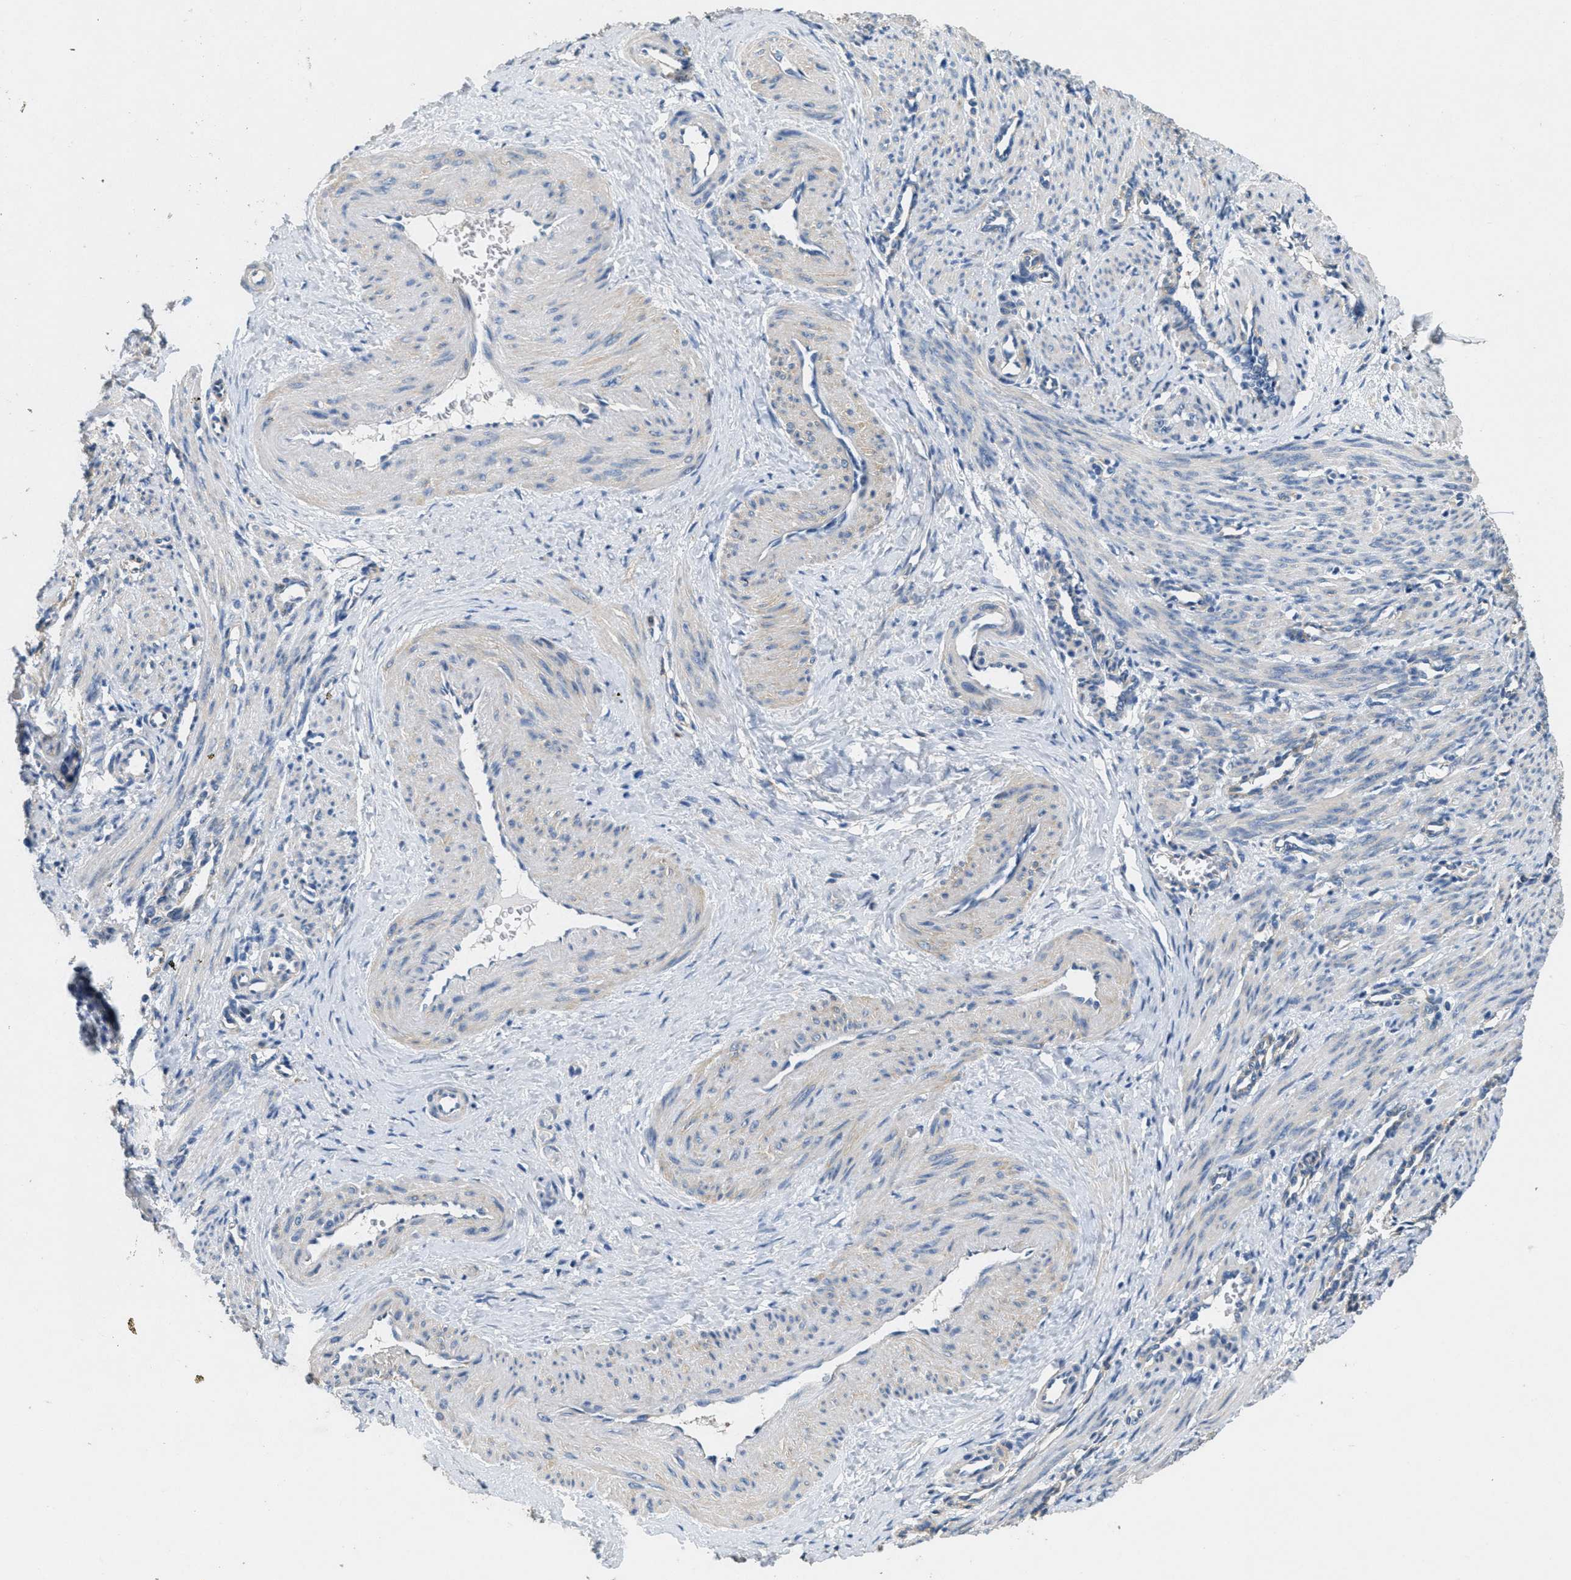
{"staining": {"intensity": "moderate", "quantity": "25%-75%", "location": "cytoplasmic/membranous"}, "tissue": "smooth muscle", "cell_type": "Smooth muscle cells", "image_type": "normal", "snomed": [{"axis": "morphology", "description": "Normal tissue, NOS"}, {"axis": "topography", "description": "Endometrium"}], "caption": "A histopathology image showing moderate cytoplasmic/membranous positivity in about 25%-75% of smooth muscle cells in benign smooth muscle, as visualized by brown immunohistochemical staining.", "gene": "TOMM70", "patient": {"sex": "female", "age": 33}}